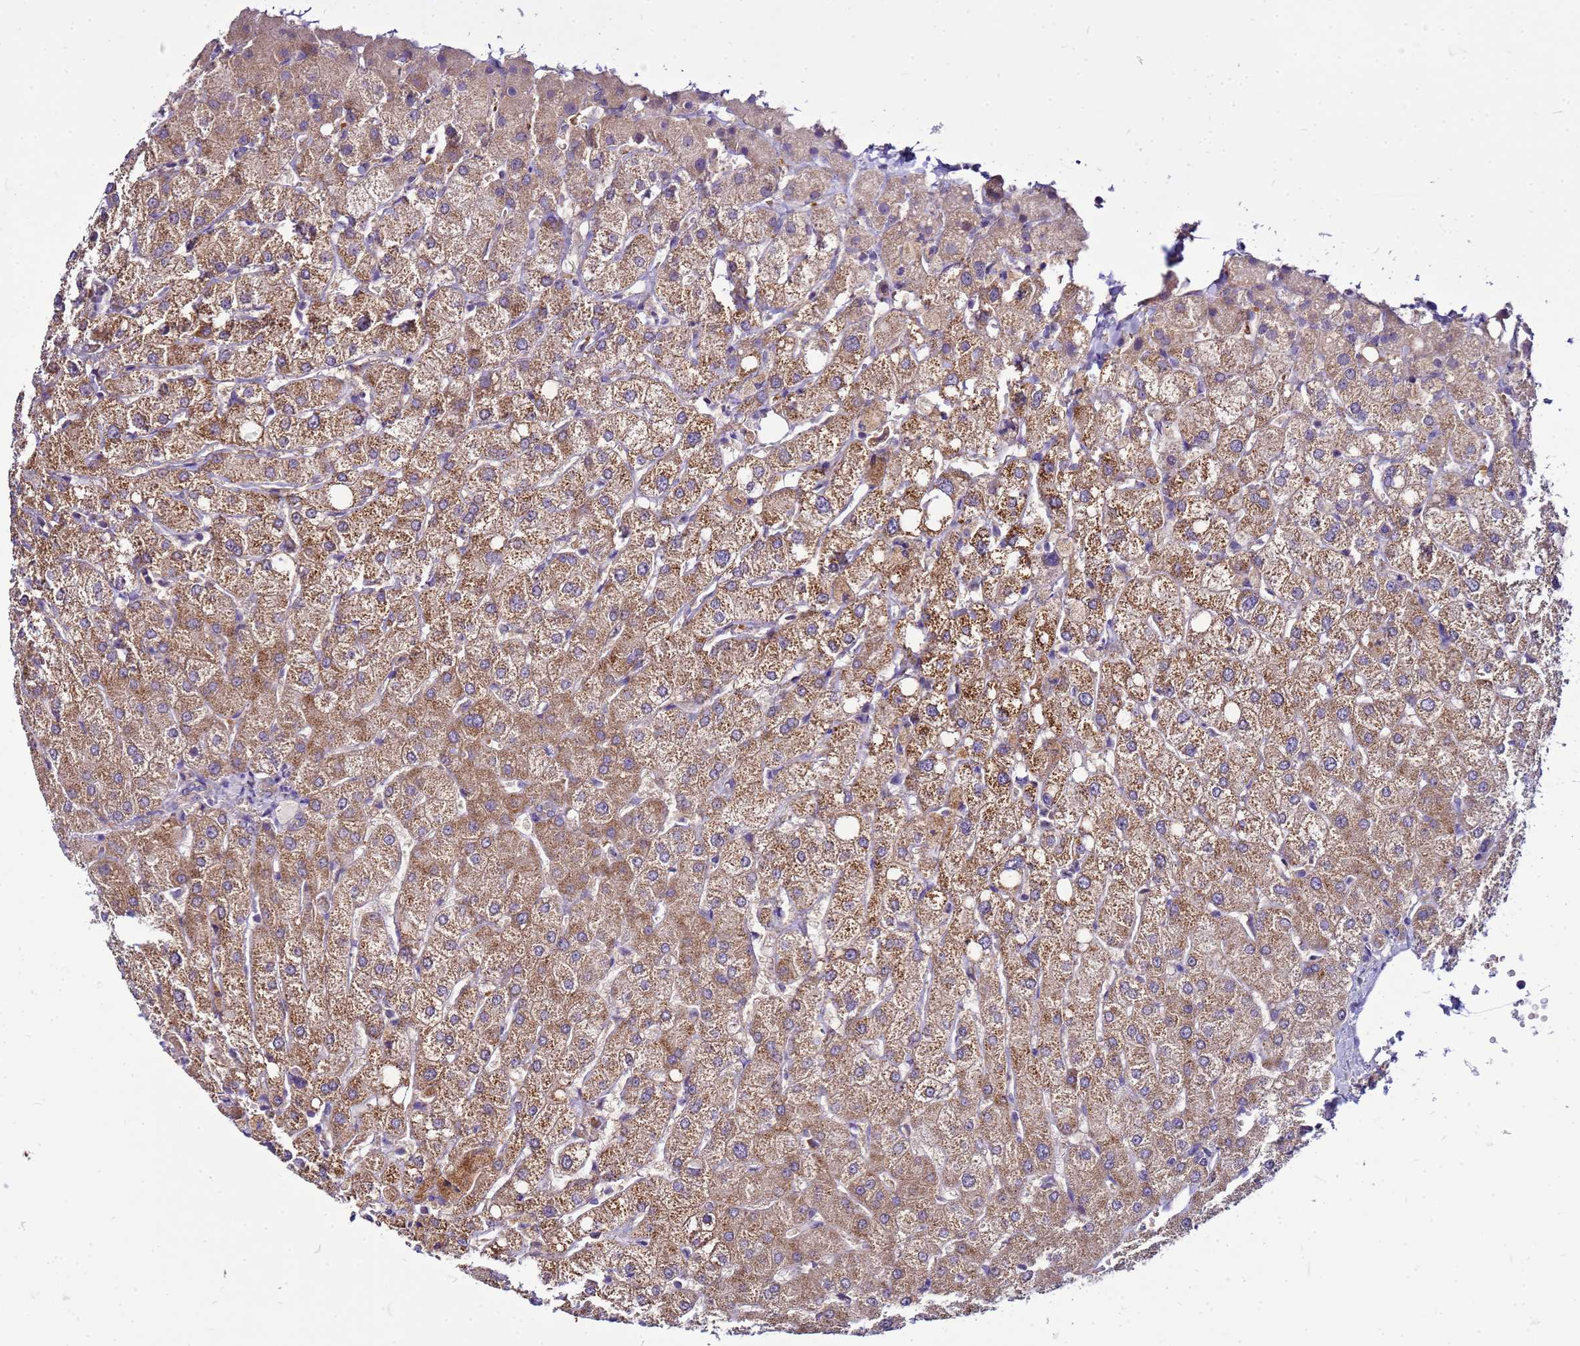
{"staining": {"intensity": "negative", "quantity": "none", "location": "none"}, "tissue": "liver", "cell_type": "Cholangiocytes", "image_type": "normal", "snomed": [{"axis": "morphology", "description": "Normal tissue, NOS"}, {"axis": "topography", "description": "Liver"}], "caption": "High magnification brightfield microscopy of benign liver stained with DAB (3,3'-diaminobenzidine) (brown) and counterstained with hematoxylin (blue): cholangiocytes show no significant staining.", "gene": "PKD1", "patient": {"sex": "female", "age": 54}}